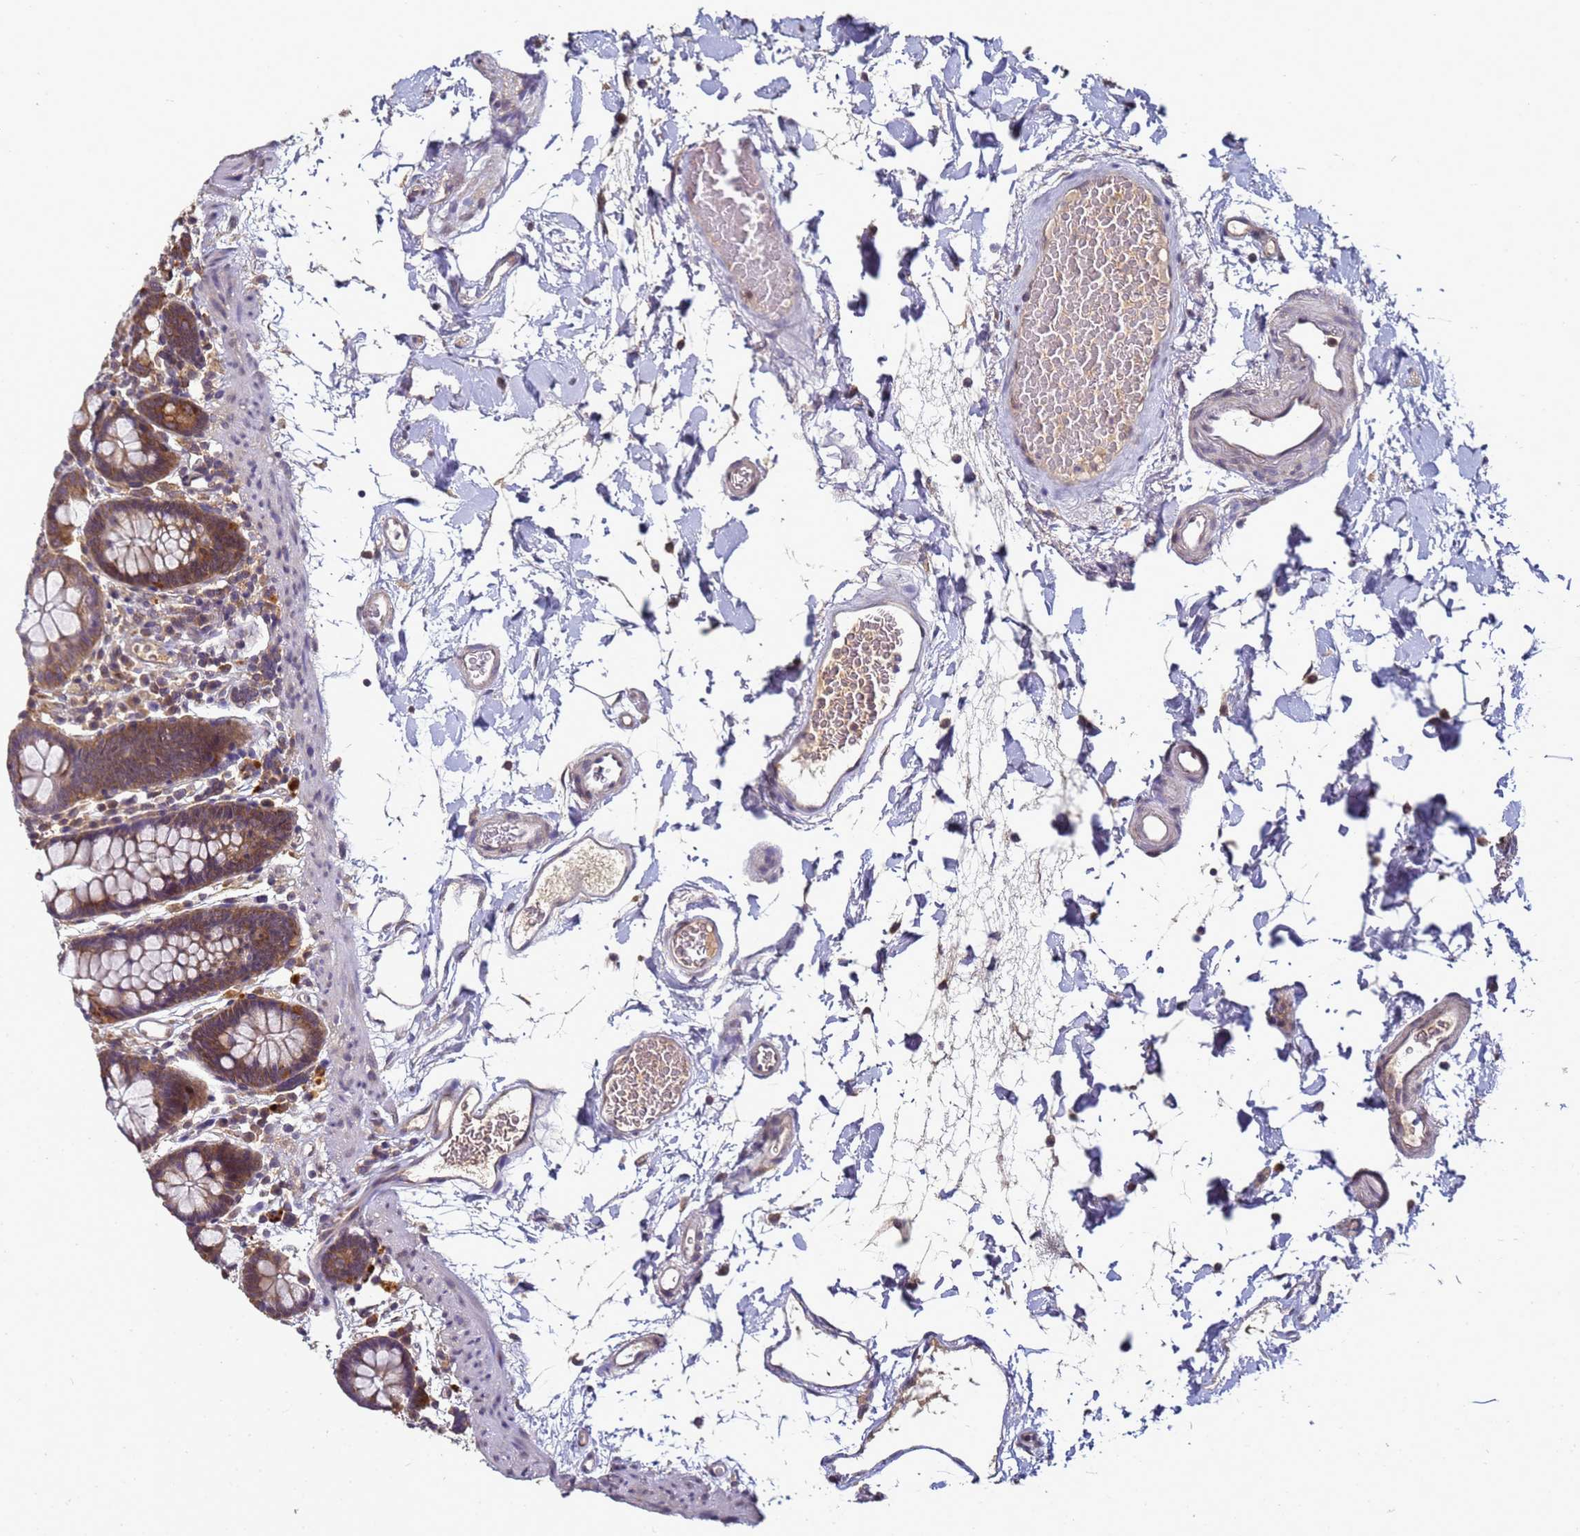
{"staining": {"intensity": "weak", "quantity": ">75%", "location": "cytoplasmic/membranous"}, "tissue": "colon", "cell_type": "Endothelial cells", "image_type": "normal", "snomed": [{"axis": "morphology", "description": "Normal tissue, NOS"}, {"axis": "topography", "description": "Colon"}], "caption": "Weak cytoplasmic/membranous protein staining is present in approximately >75% of endothelial cells in colon.", "gene": "ANKRD17", "patient": {"sex": "male", "age": 75}}